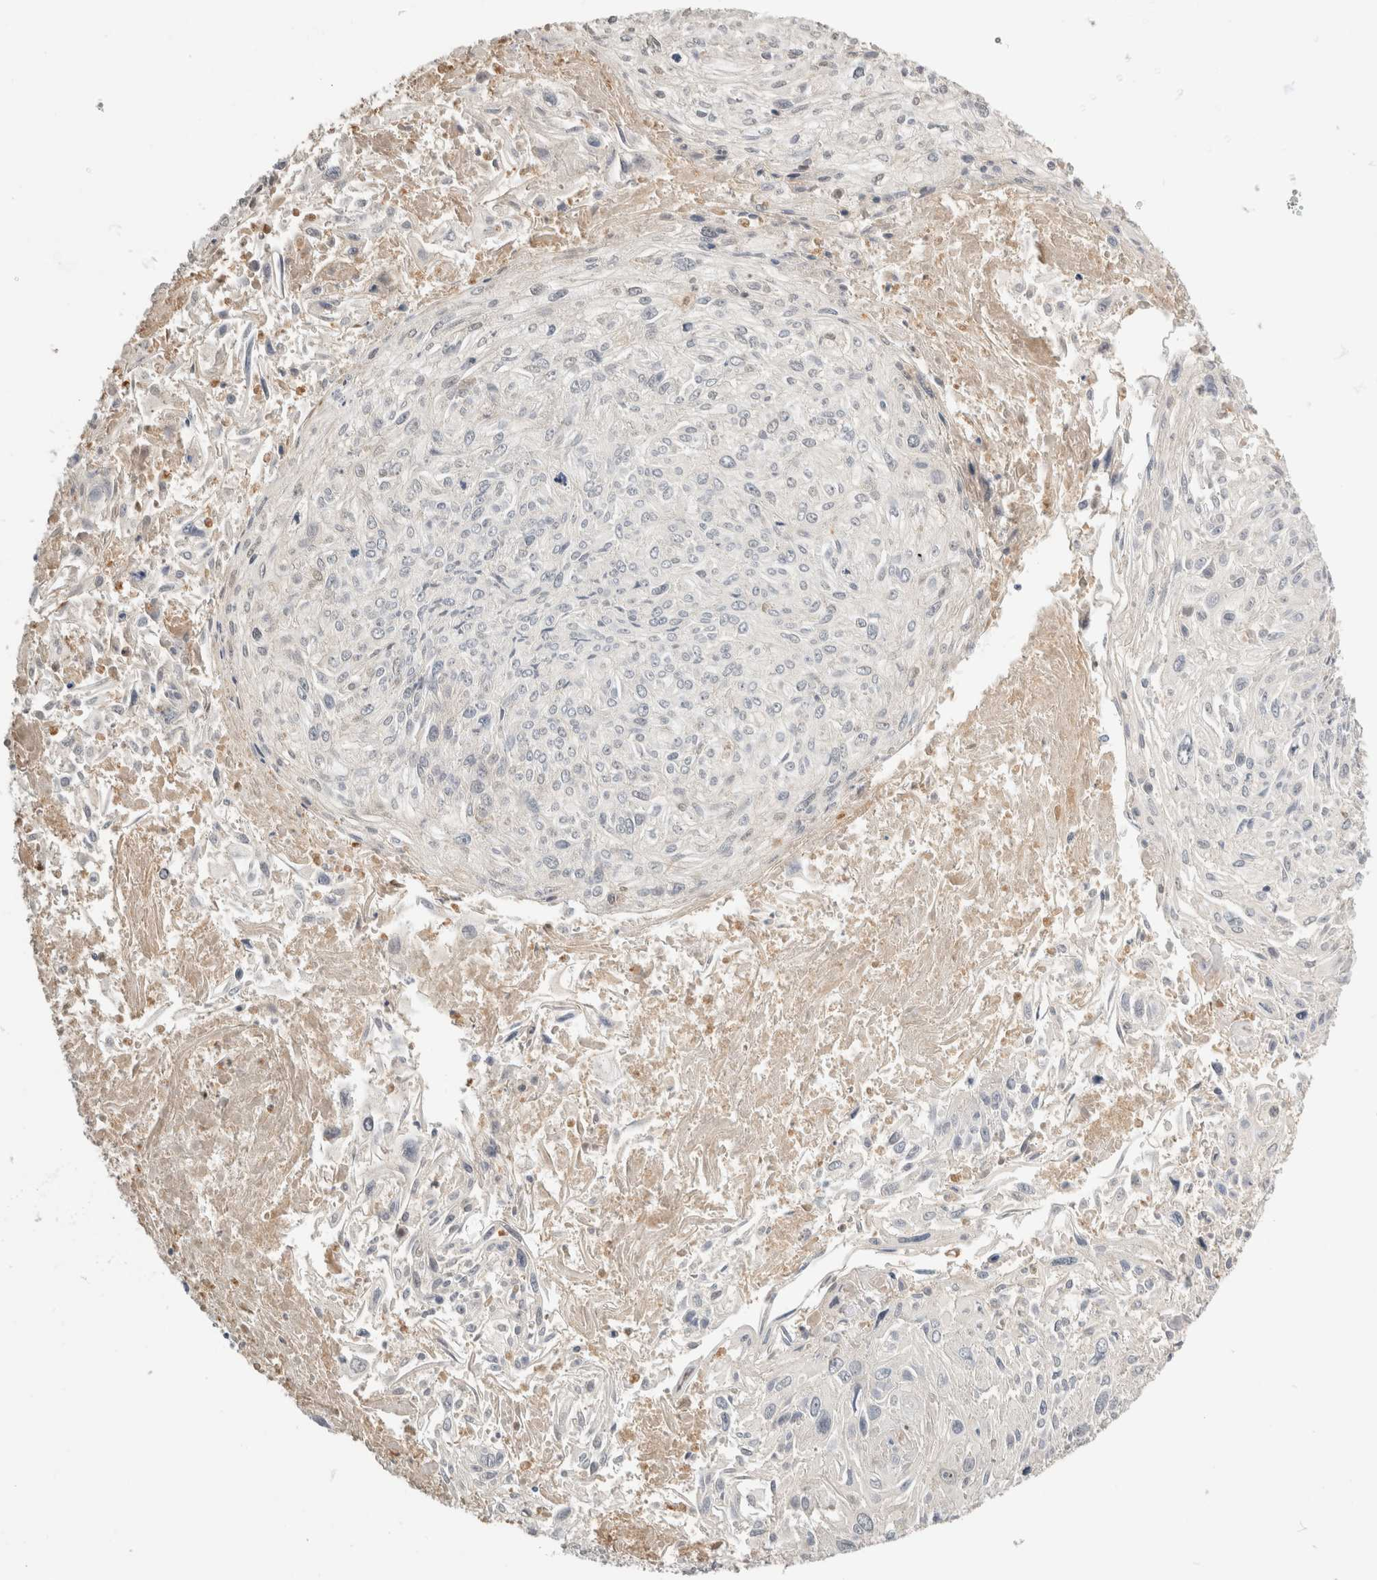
{"staining": {"intensity": "negative", "quantity": "none", "location": "none"}, "tissue": "cervical cancer", "cell_type": "Tumor cells", "image_type": "cancer", "snomed": [{"axis": "morphology", "description": "Squamous cell carcinoma, NOS"}, {"axis": "topography", "description": "Cervix"}], "caption": "DAB (3,3'-diaminobenzidine) immunohistochemical staining of human cervical cancer reveals no significant staining in tumor cells.", "gene": "PGM1", "patient": {"sex": "female", "age": 51}}